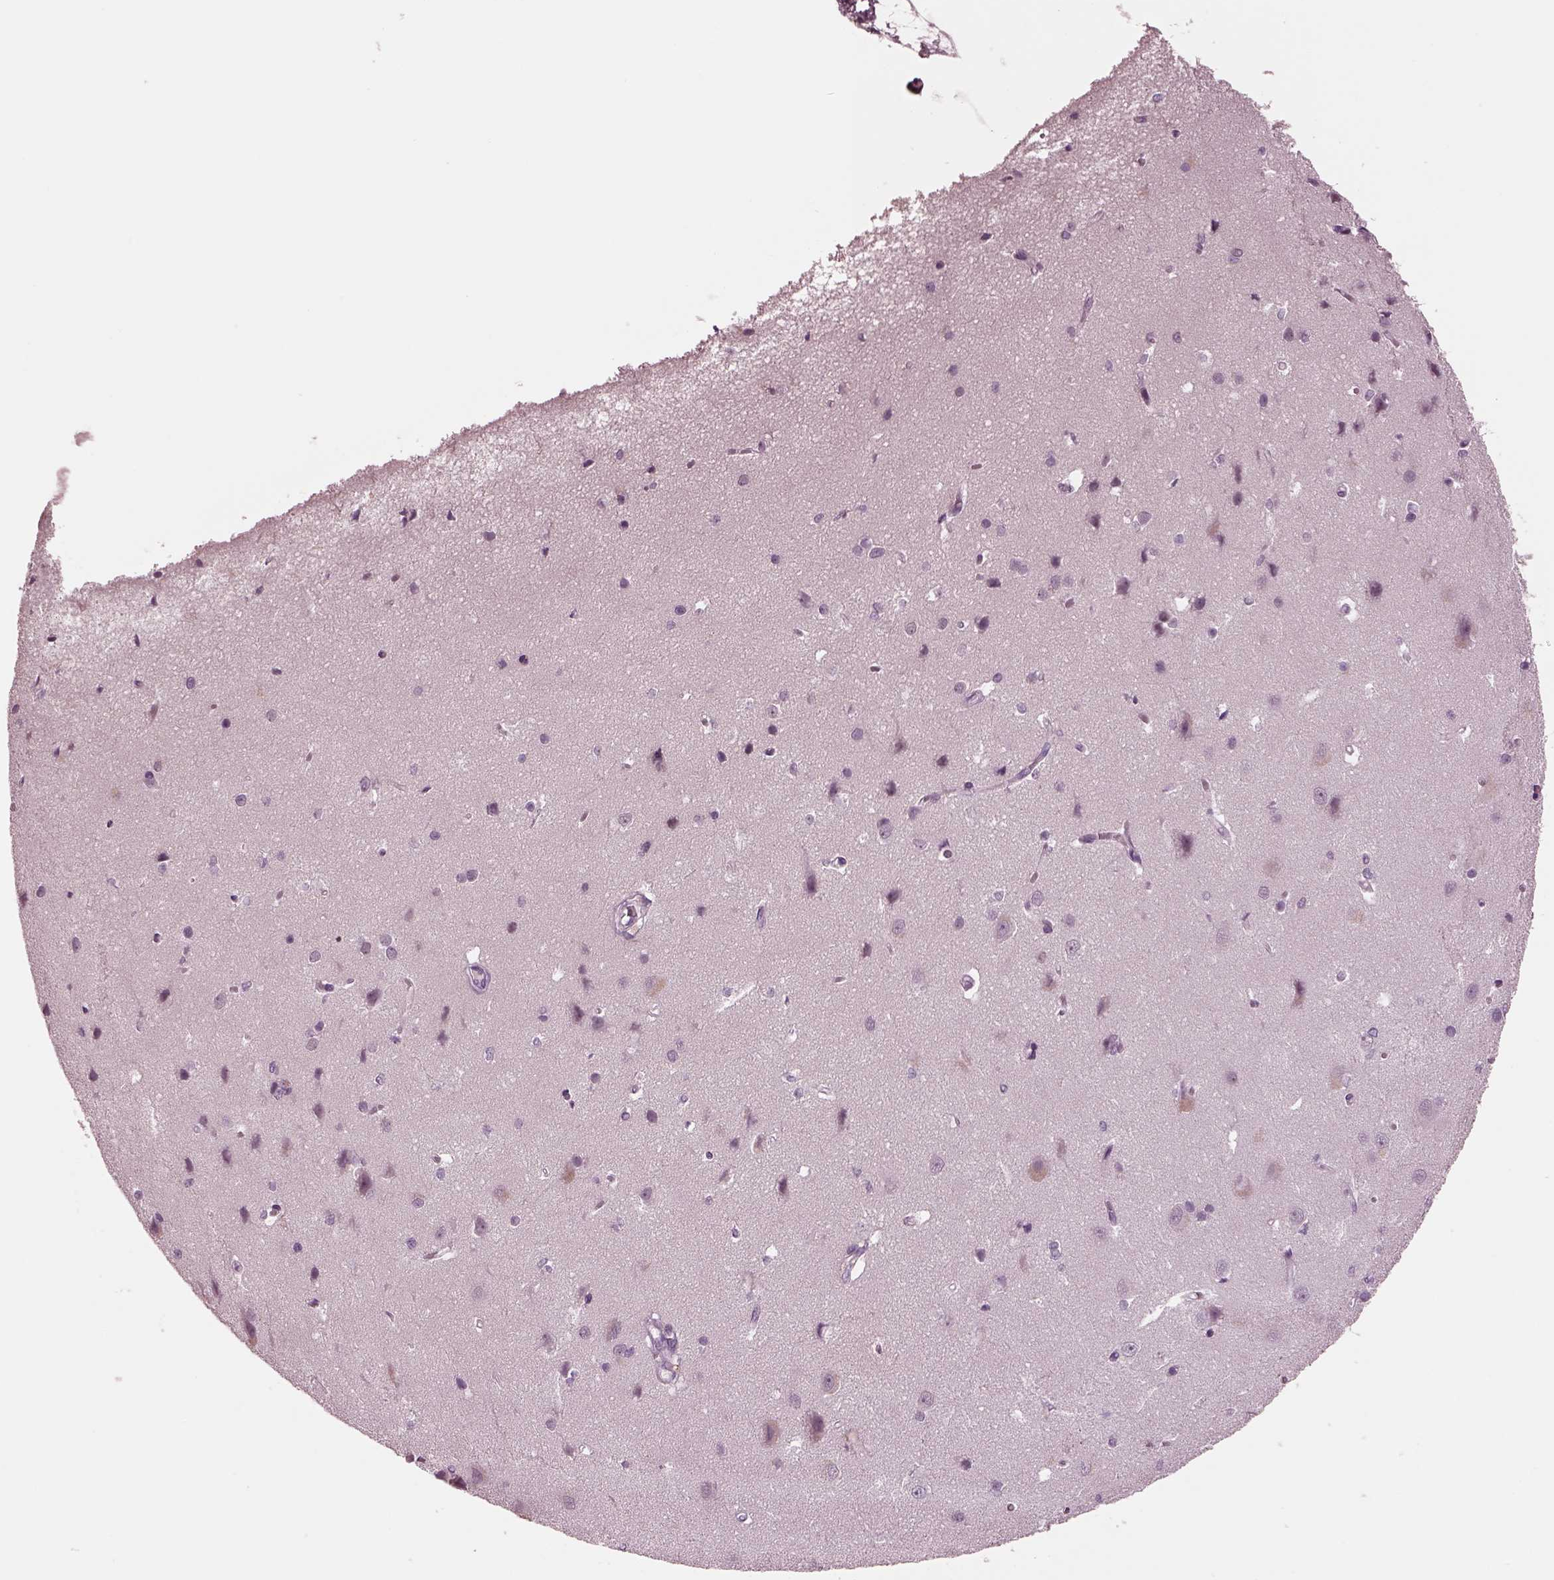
{"staining": {"intensity": "negative", "quantity": "none", "location": "none"}, "tissue": "cerebral cortex", "cell_type": "Endothelial cells", "image_type": "normal", "snomed": [{"axis": "morphology", "description": "Normal tissue, NOS"}, {"axis": "topography", "description": "Cerebral cortex"}], "caption": "High power microscopy histopathology image of an IHC image of normal cerebral cortex, revealing no significant staining in endothelial cells.", "gene": "MIB2", "patient": {"sex": "male", "age": 37}}